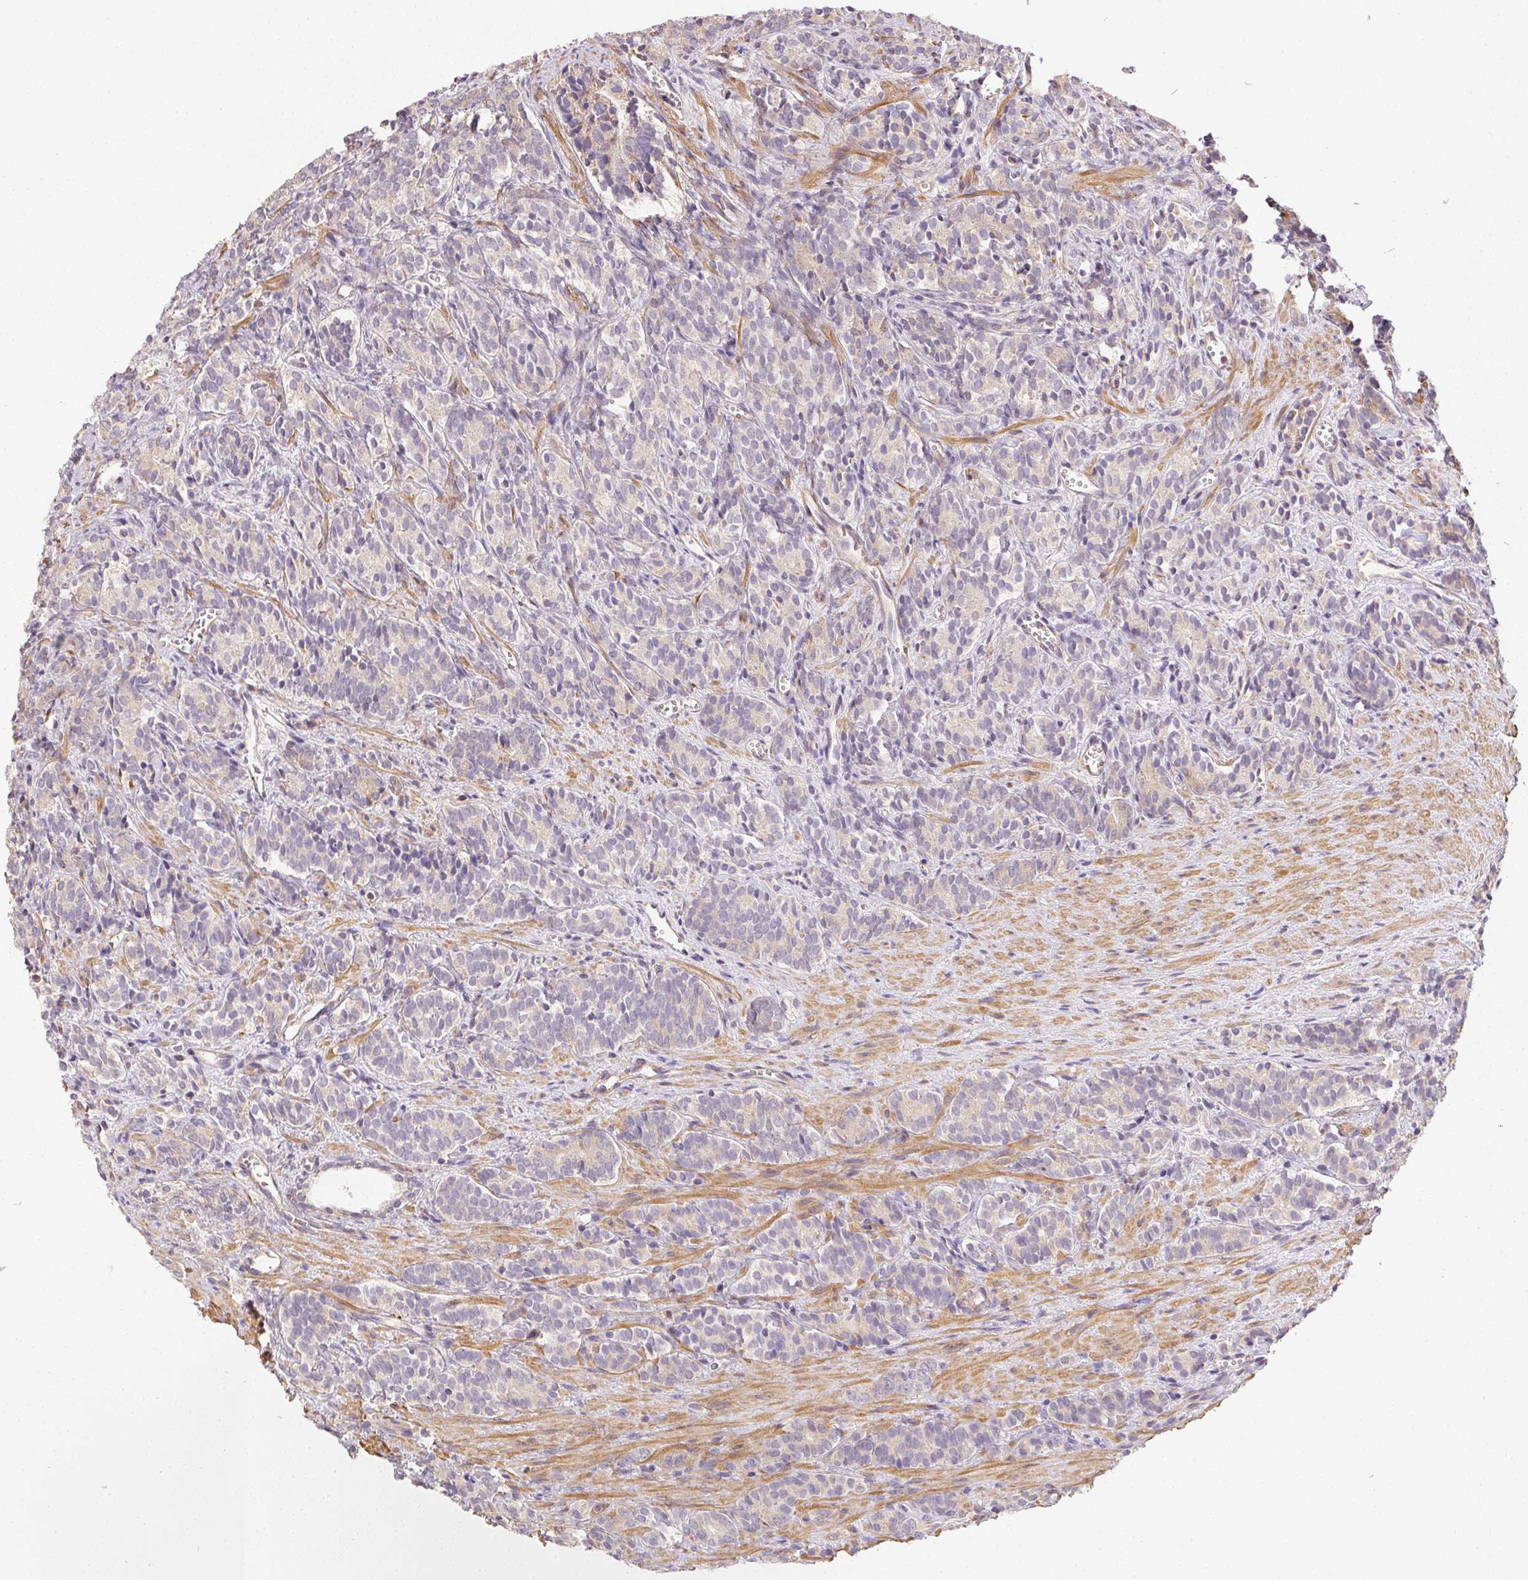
{"staining": {"intensity": "negative", "quantity": "none", "location": "none"}, "tissue": "prostate cancer", "cell_type": "Tumor cells", "image_type": "cancer", "snomed": [{"axis": "morphology", "description": "Adenocarcinoma, High grade"}, {"axis": "topography", "description": "Prostate"}], "caption": "This is an immunohistochemistry image of human prostate cancer (adenocarcinoma (high-grade)). There is no positivity in tumor cells.", "gene": "REV3L", "patient": {"sex": "male", "age": 84}}